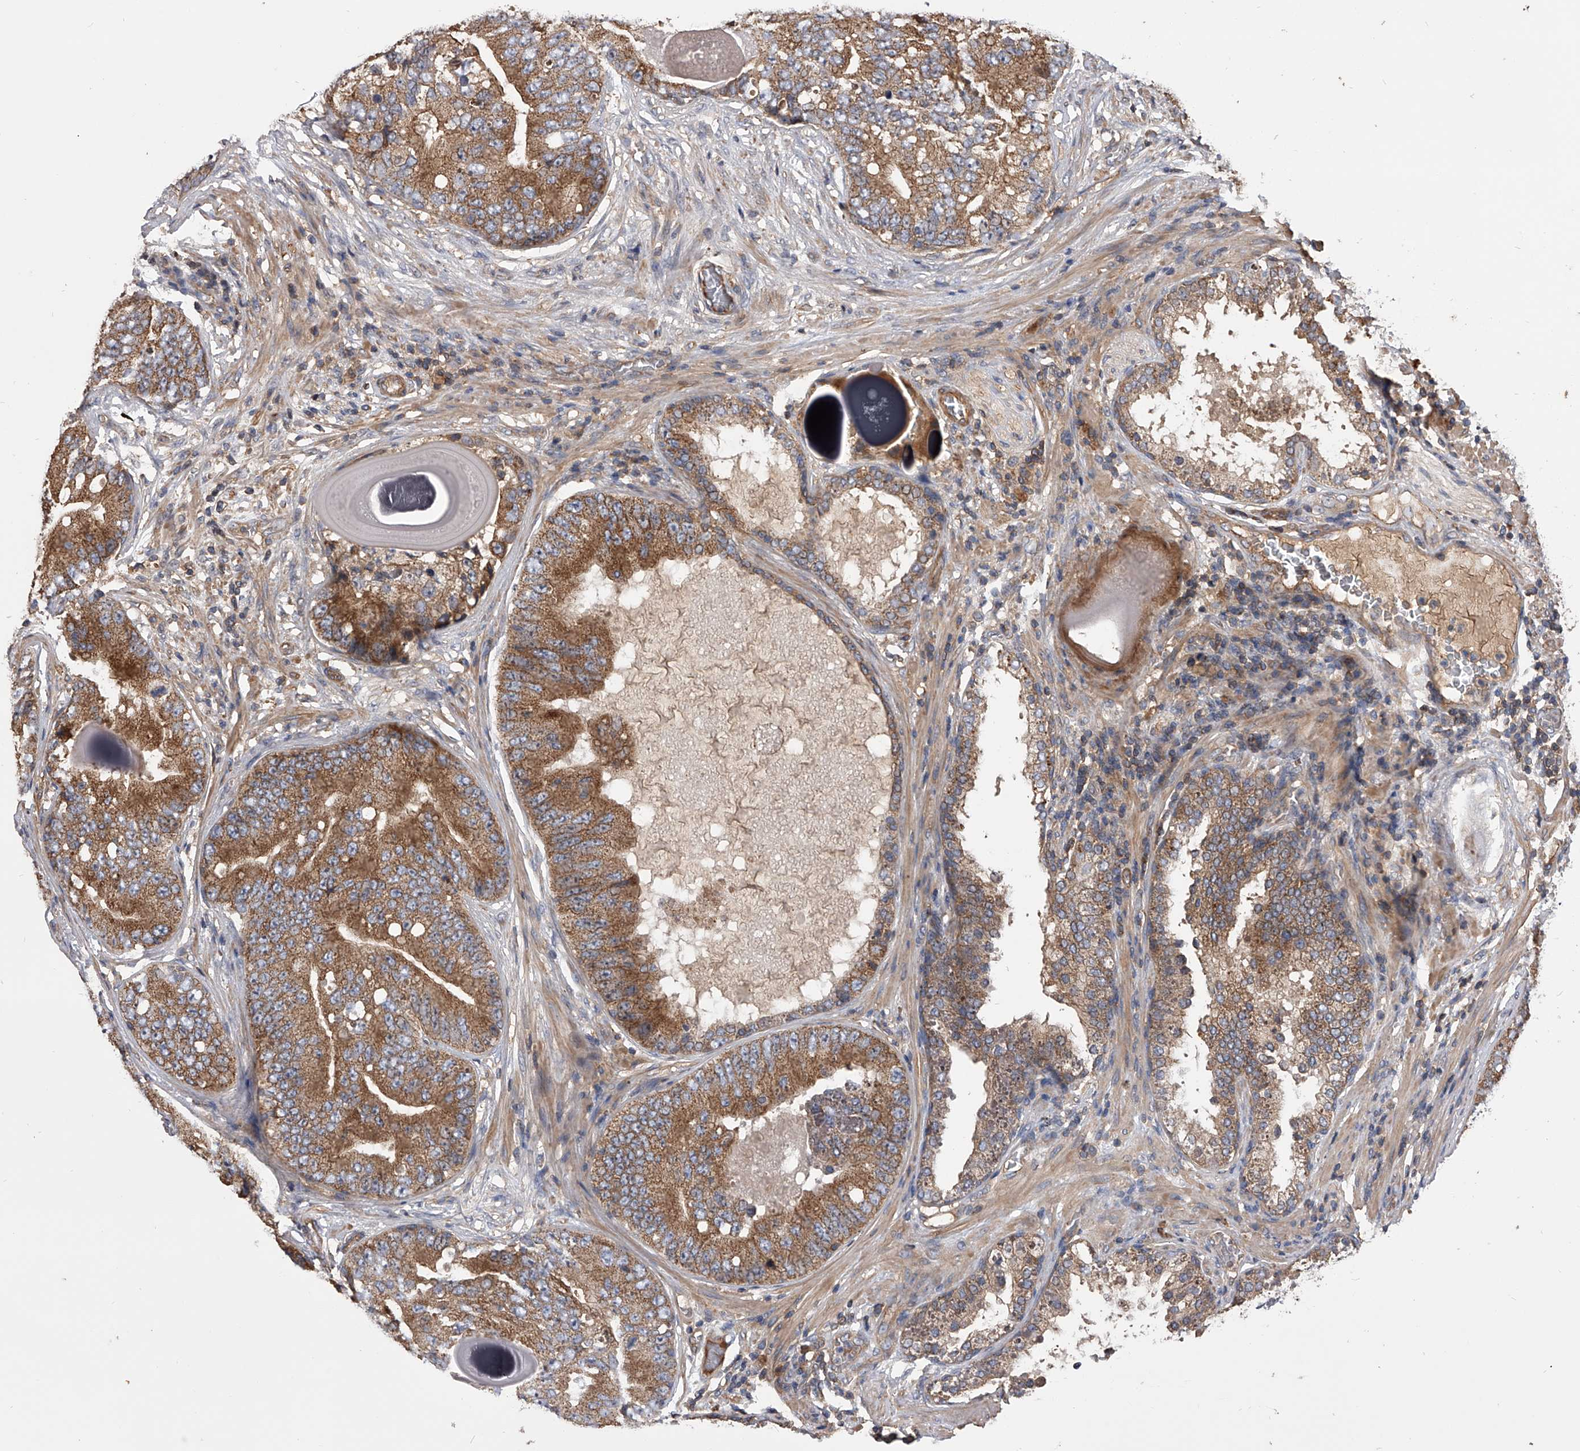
{"staining": {"intensity": "moderate", "quantity": ">75%", "location": "cytoplasmic/membranous"}, "tissue": "prostate cancer", "cell_type": "Tumor cells", "image_type": "cancer", "snomed": [{"axis": "morphology", "description": "Adenocarcinoma, High grade"}, {"axis": "topography", "description": "Prostate"}], "caption": "A brown stain labels moderate cytoplasmic/membranous staining of a protein in human prostate cancer tumor cells.", "gene": "CUL7", "patient": {"sex": "male", "age": 70}}